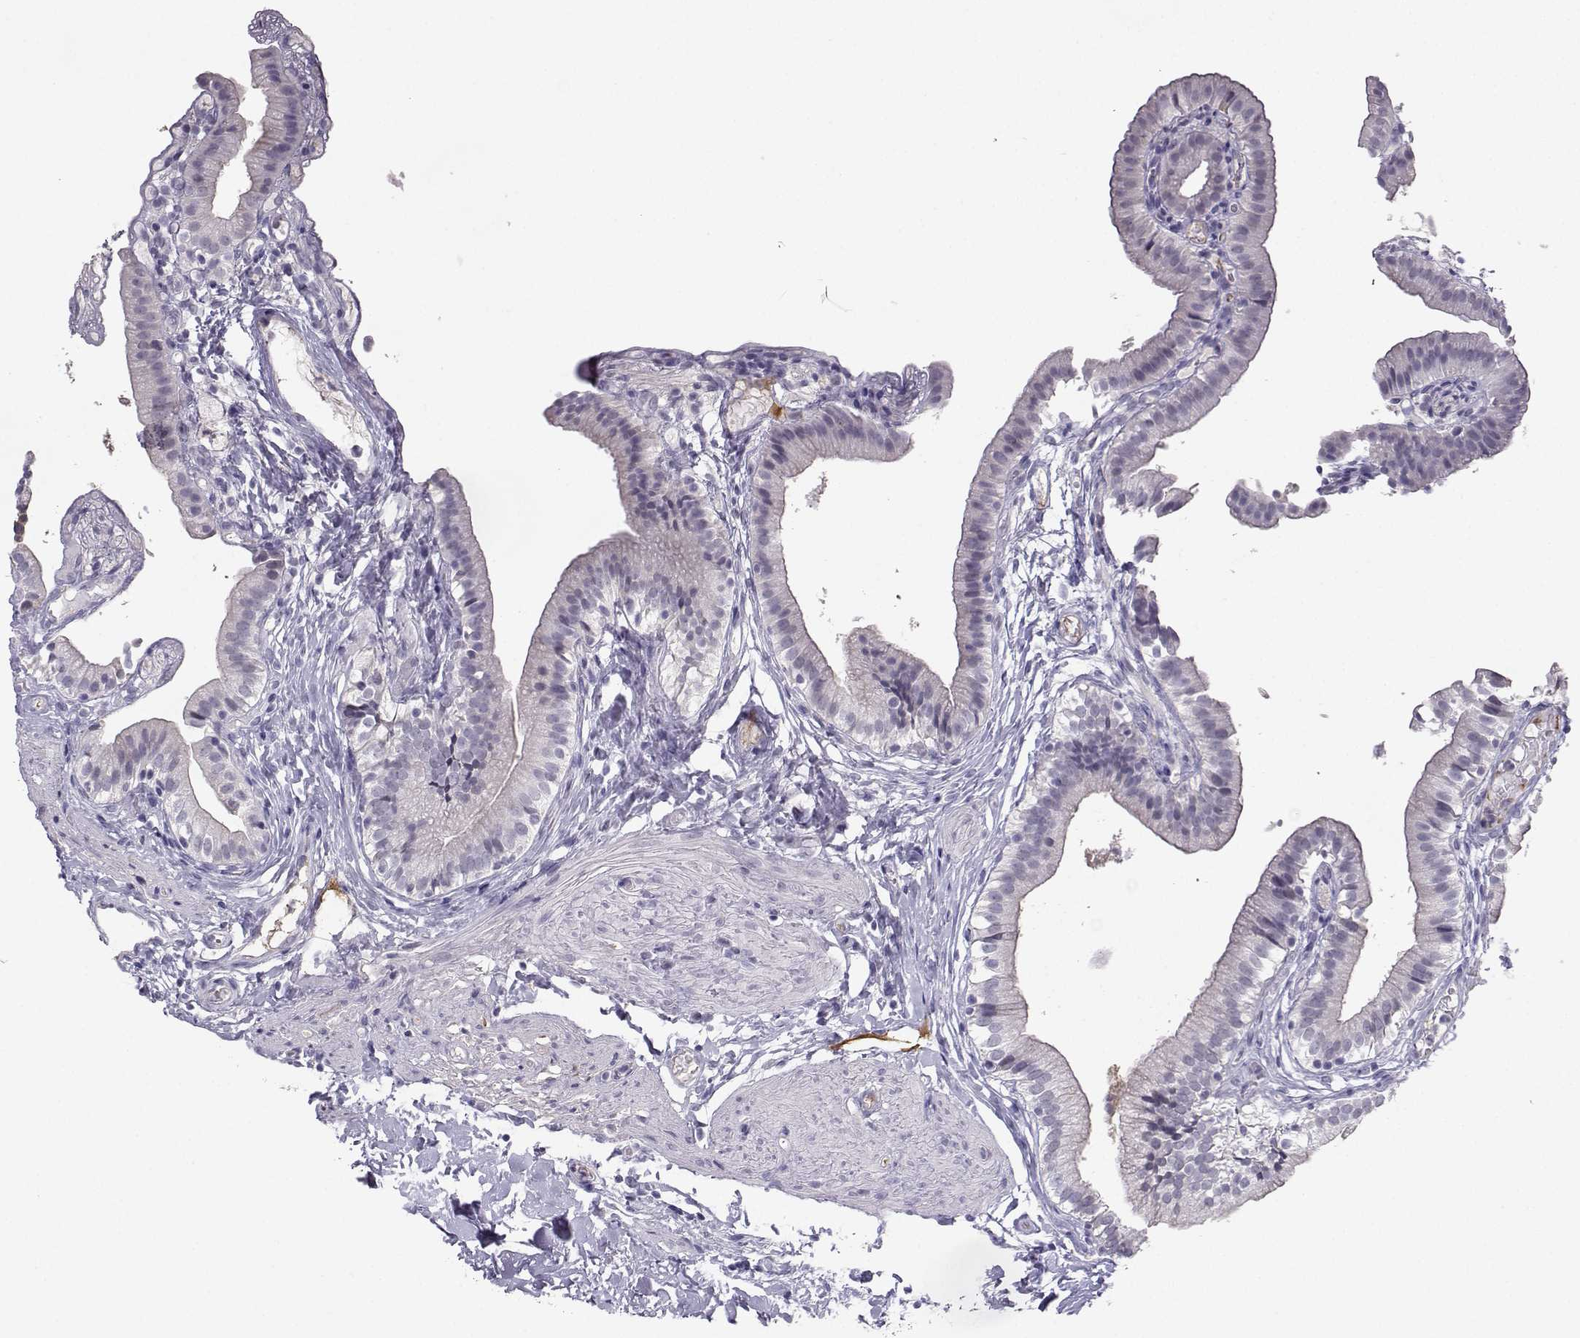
{"staining": {"intensity": "negative", "quantity": "none", "location": "none"}, "tissue": "gallbladder", "cell_type": "Glandular cells", "image_type": "normal", "snomed": [{"axis": "morphology", "description": "Normal tissue, NOS"}, {"axis": "topography", "description": "Gallbladder"}], "caption": "Gallbladder was stained to show a protein in brown. There is no significant staining in glandular cells.", "gene": "LHX1", "patient": {"sex": "female", "age": 47}}